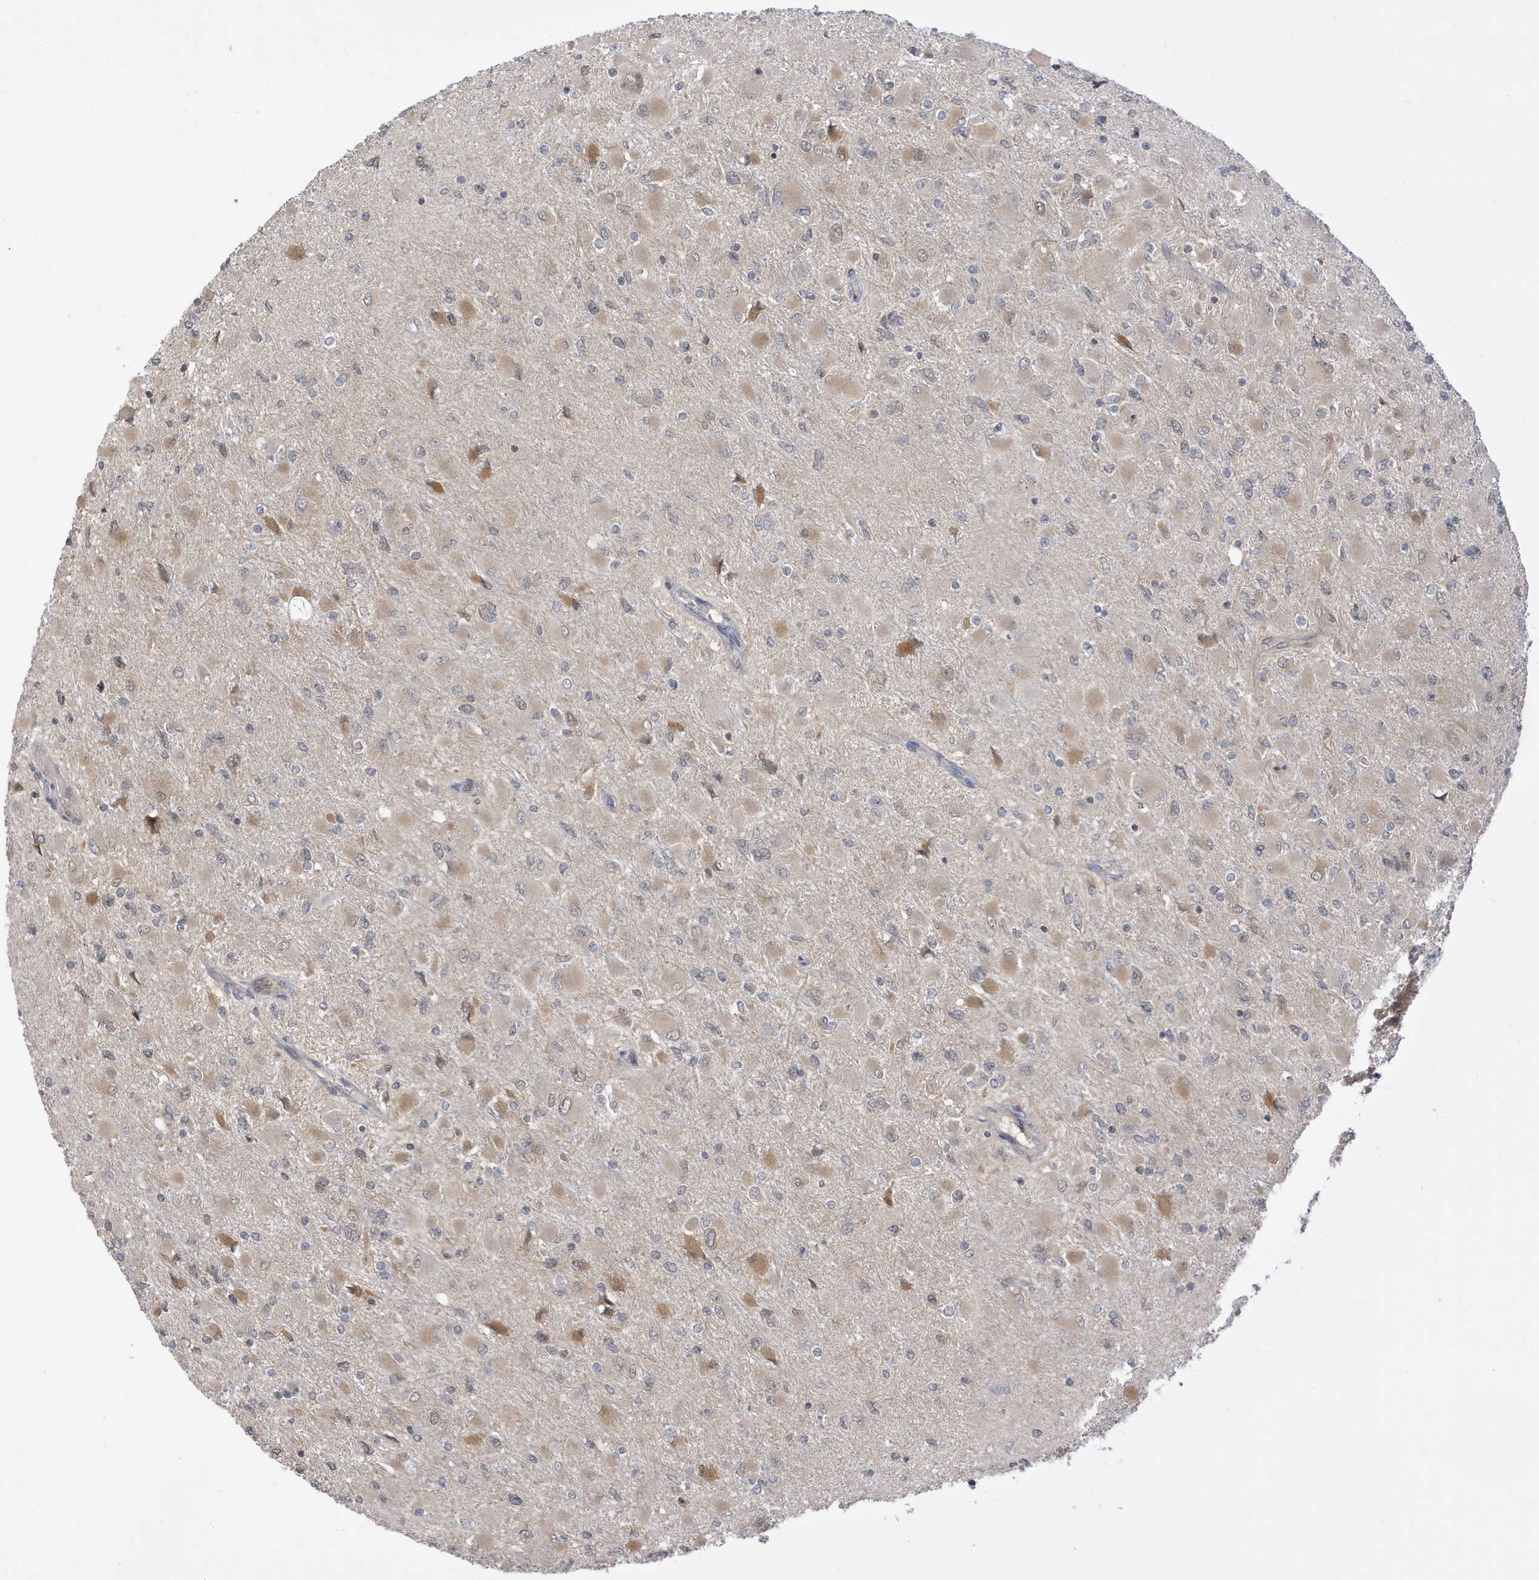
{"staining": {"intensity": "weak", "quantity": "<25%", "location": "cytoplasmic/membranous"}, "tissue": "glioma", "cell_type": "Tumor cells", "image_type": "cancer", "snomed": [{"axis": "morphology", "description": "Glioma, malignant, High grade"}, {"axis": "topography", "description": "Cerebral cortex"}], "caption": "Tumor cells are negative for protein expression in human glioma. (IHC, brightfield microscopy, high magnification).", "gene": "TAB3", "patient": {"sex": "female", "age": 36}}